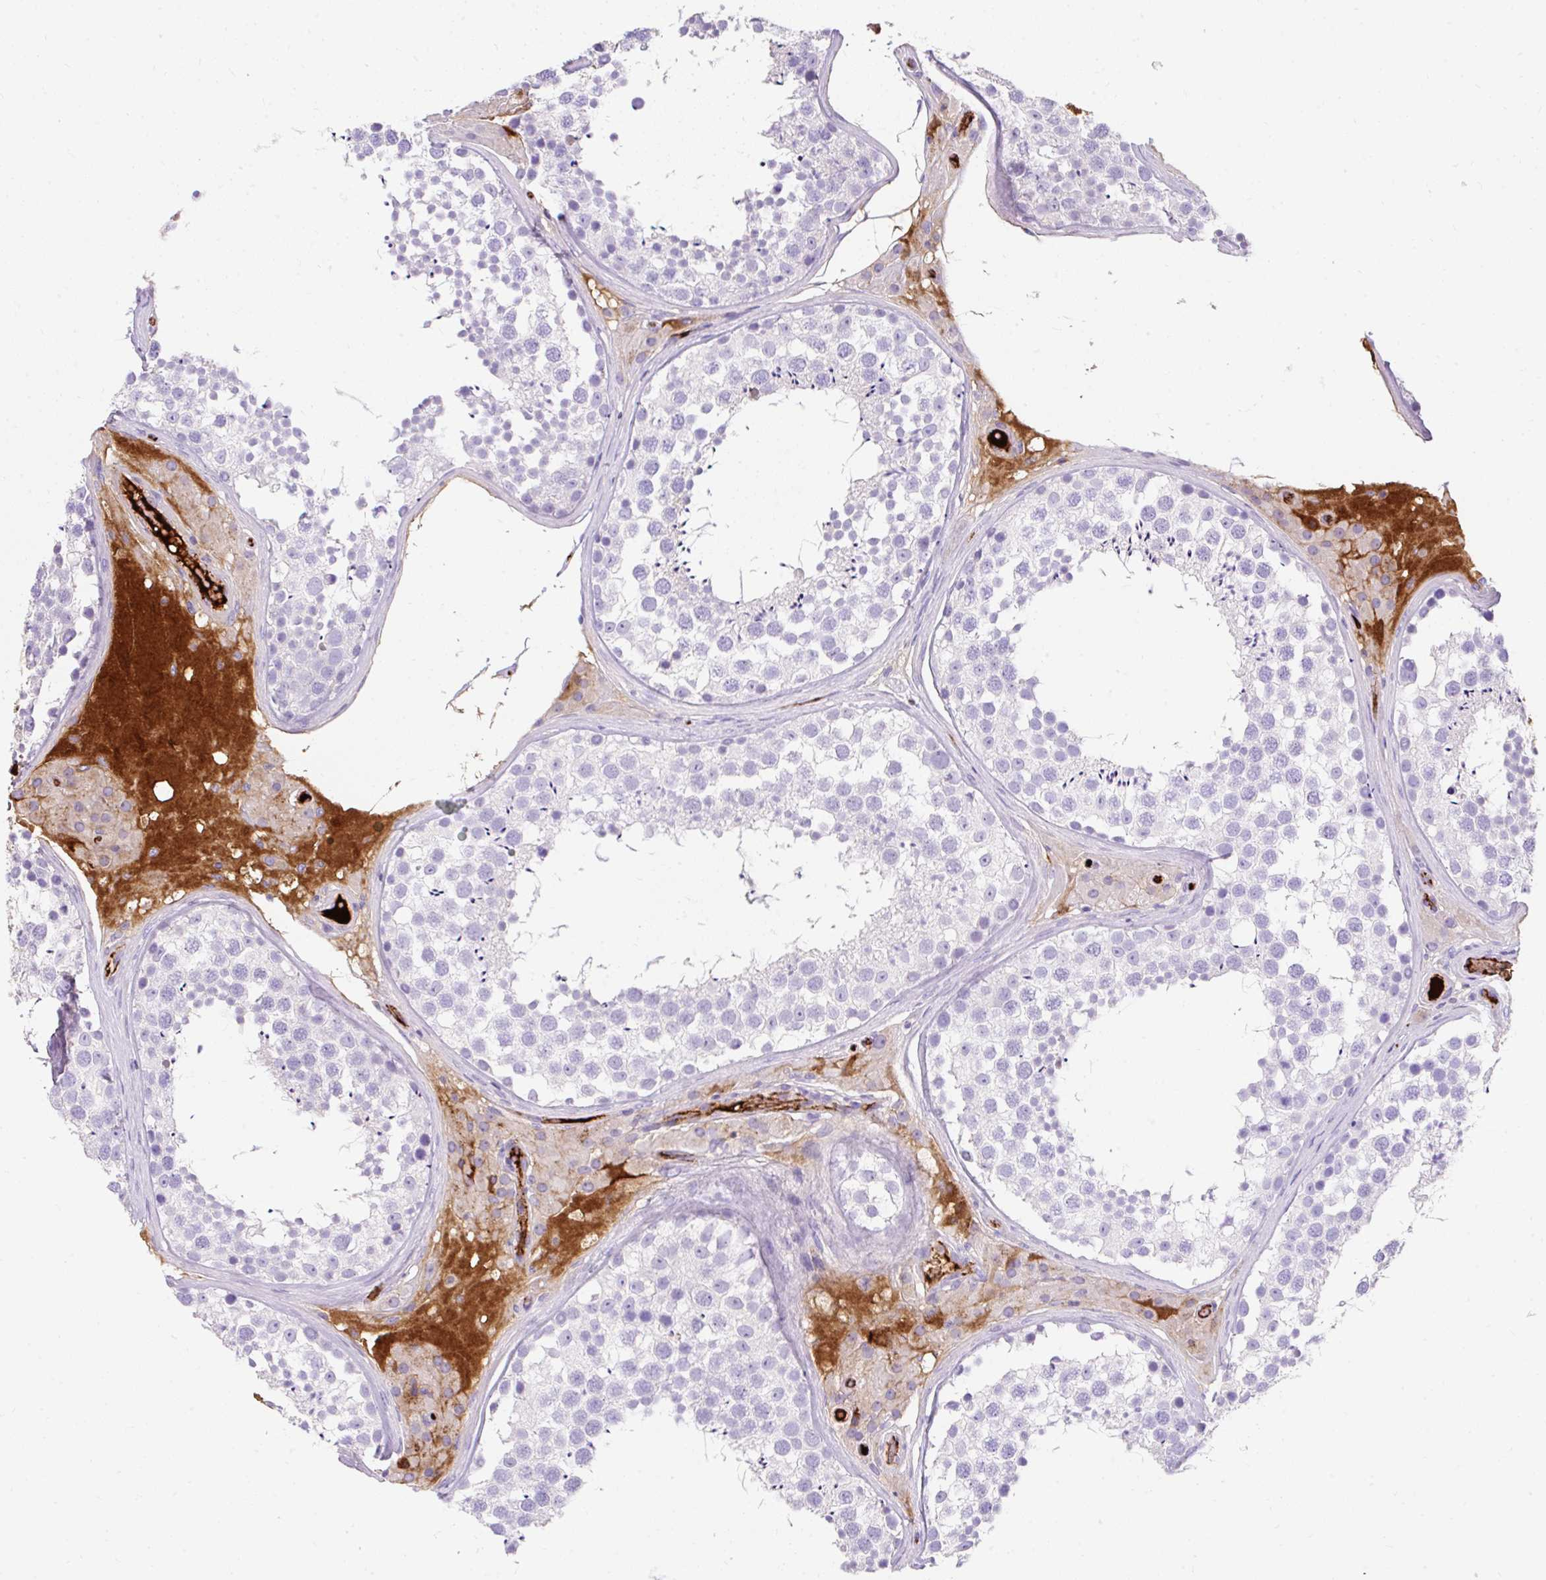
{"staining": {"intensity": "negative", "quantity": "none", "location": "none"}, "tissue": "testis", "cell_type": "Cells in seminiferous ducts", "image_type": "normal", "snomed": [{"axis": "morphology", "description": "Normal tissue, NOS"}, {"axis": "topography", "description": "Testis"}], "caption": "Immunohistochemistry (IHC) photomicrograph of unremarkable human testis stained for a protein (brown), which displays no staining in cells in seminiferous ducts. The staining was performed using DAB (3,3'-diaminobenzidine) to visualize the protein expression in brown, while the nuclei were stained in blue with hematoxylin (Magnification: 20x).", "gene": "APOC2", "patient": {"sex": "male", "age": 46}}